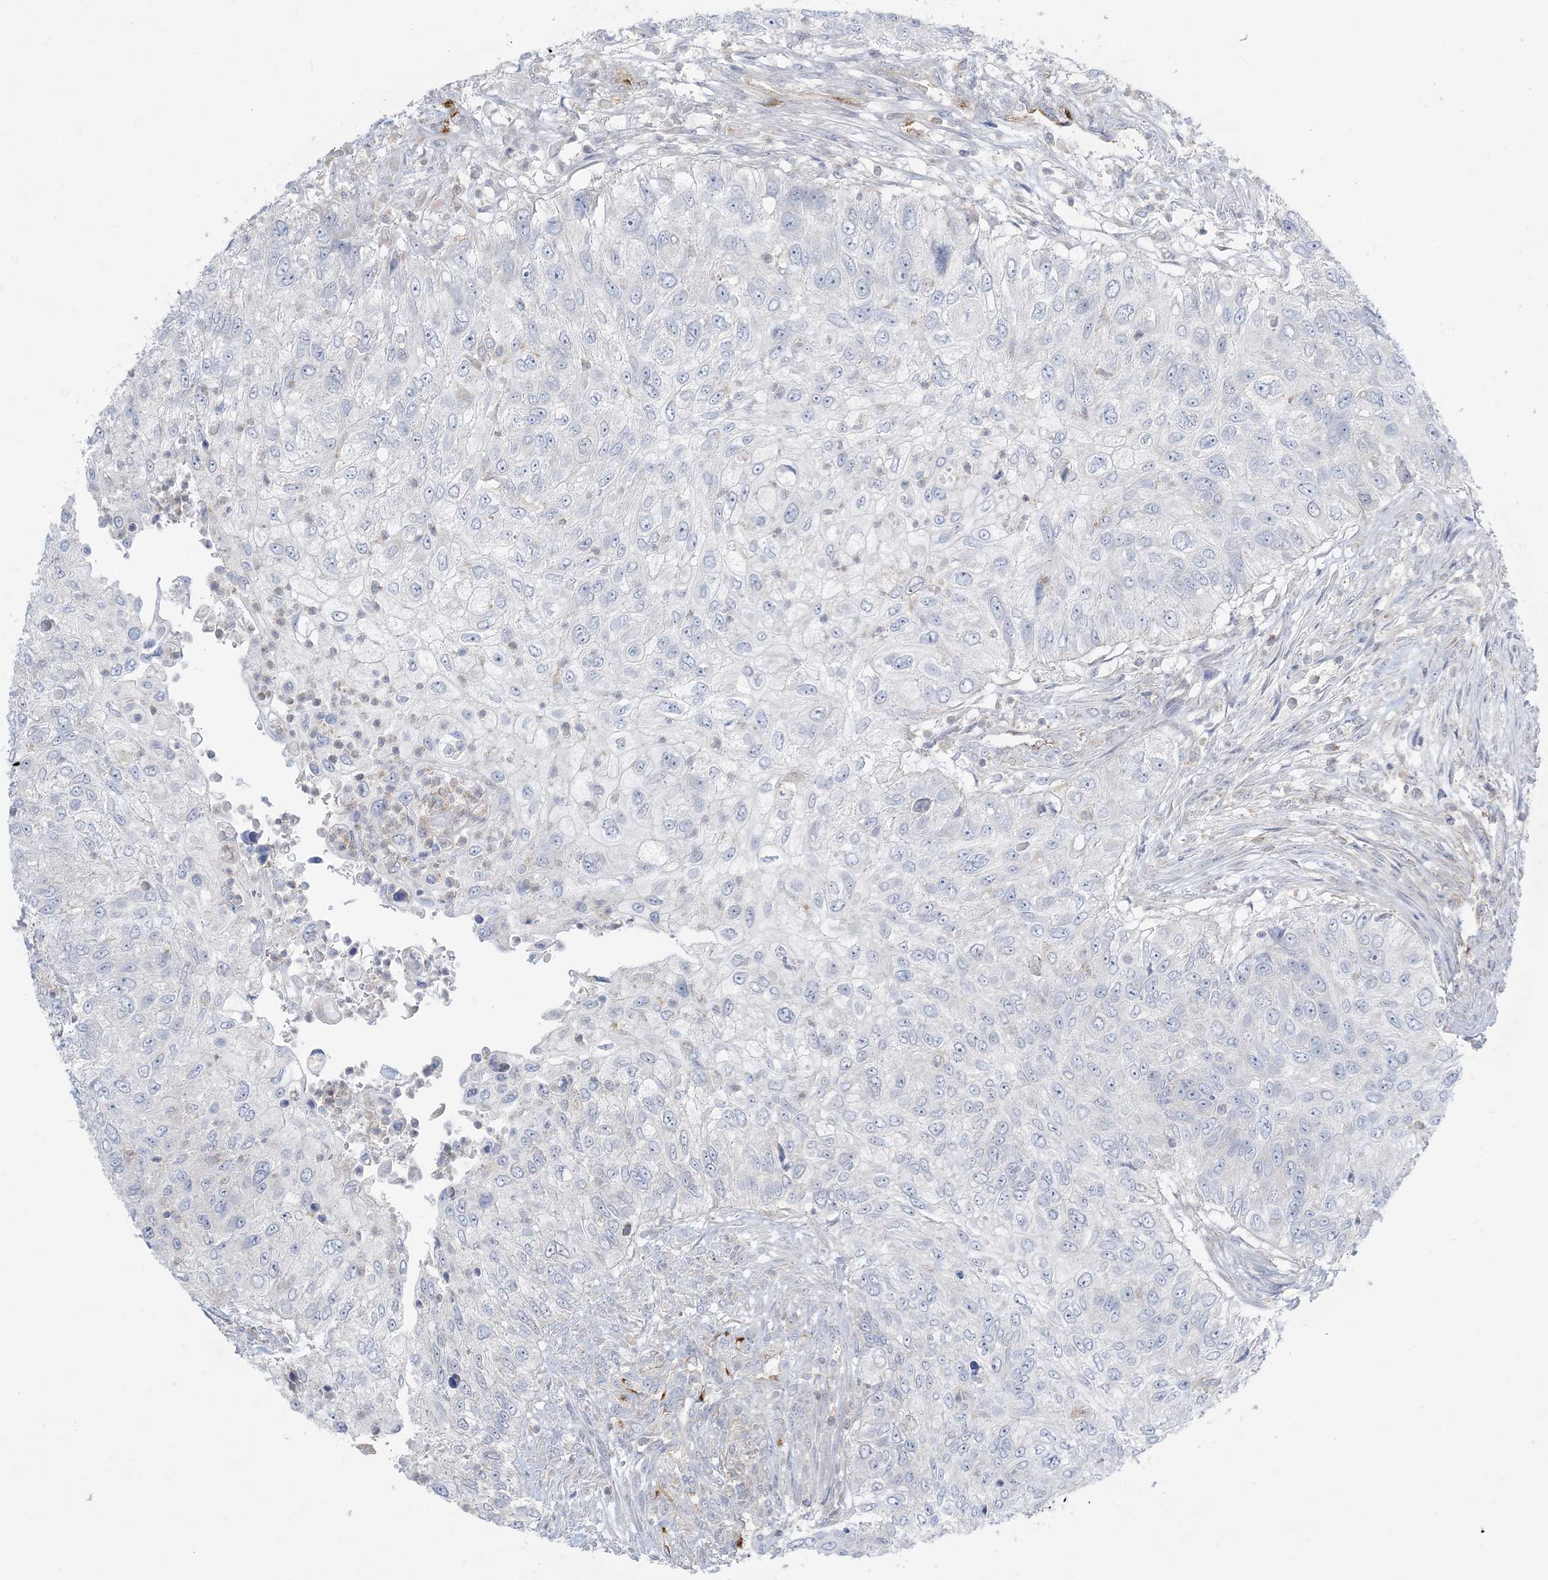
{"staining": {"intensity": "negative", "quantity": "none", "location": "none"}, "tissue": "urothelial cancer", "cell_type": "Tumor cells", "image_type": "cancer", "snomed": [{"axis": "morphology", "description": "Urothelial carcinoma, High grade"}, {"axis": "topography", "description": "Urinary bladder"}], "caption": "This micrograph is of urothelial cancer stained with immunohistochemistry (IHC) to label a protein in brown with the nuclei are counter-stained blue. There is no staining in tumor cells.", "gene": "INPP1", "patient": {"sex": "female", "age": 60}}